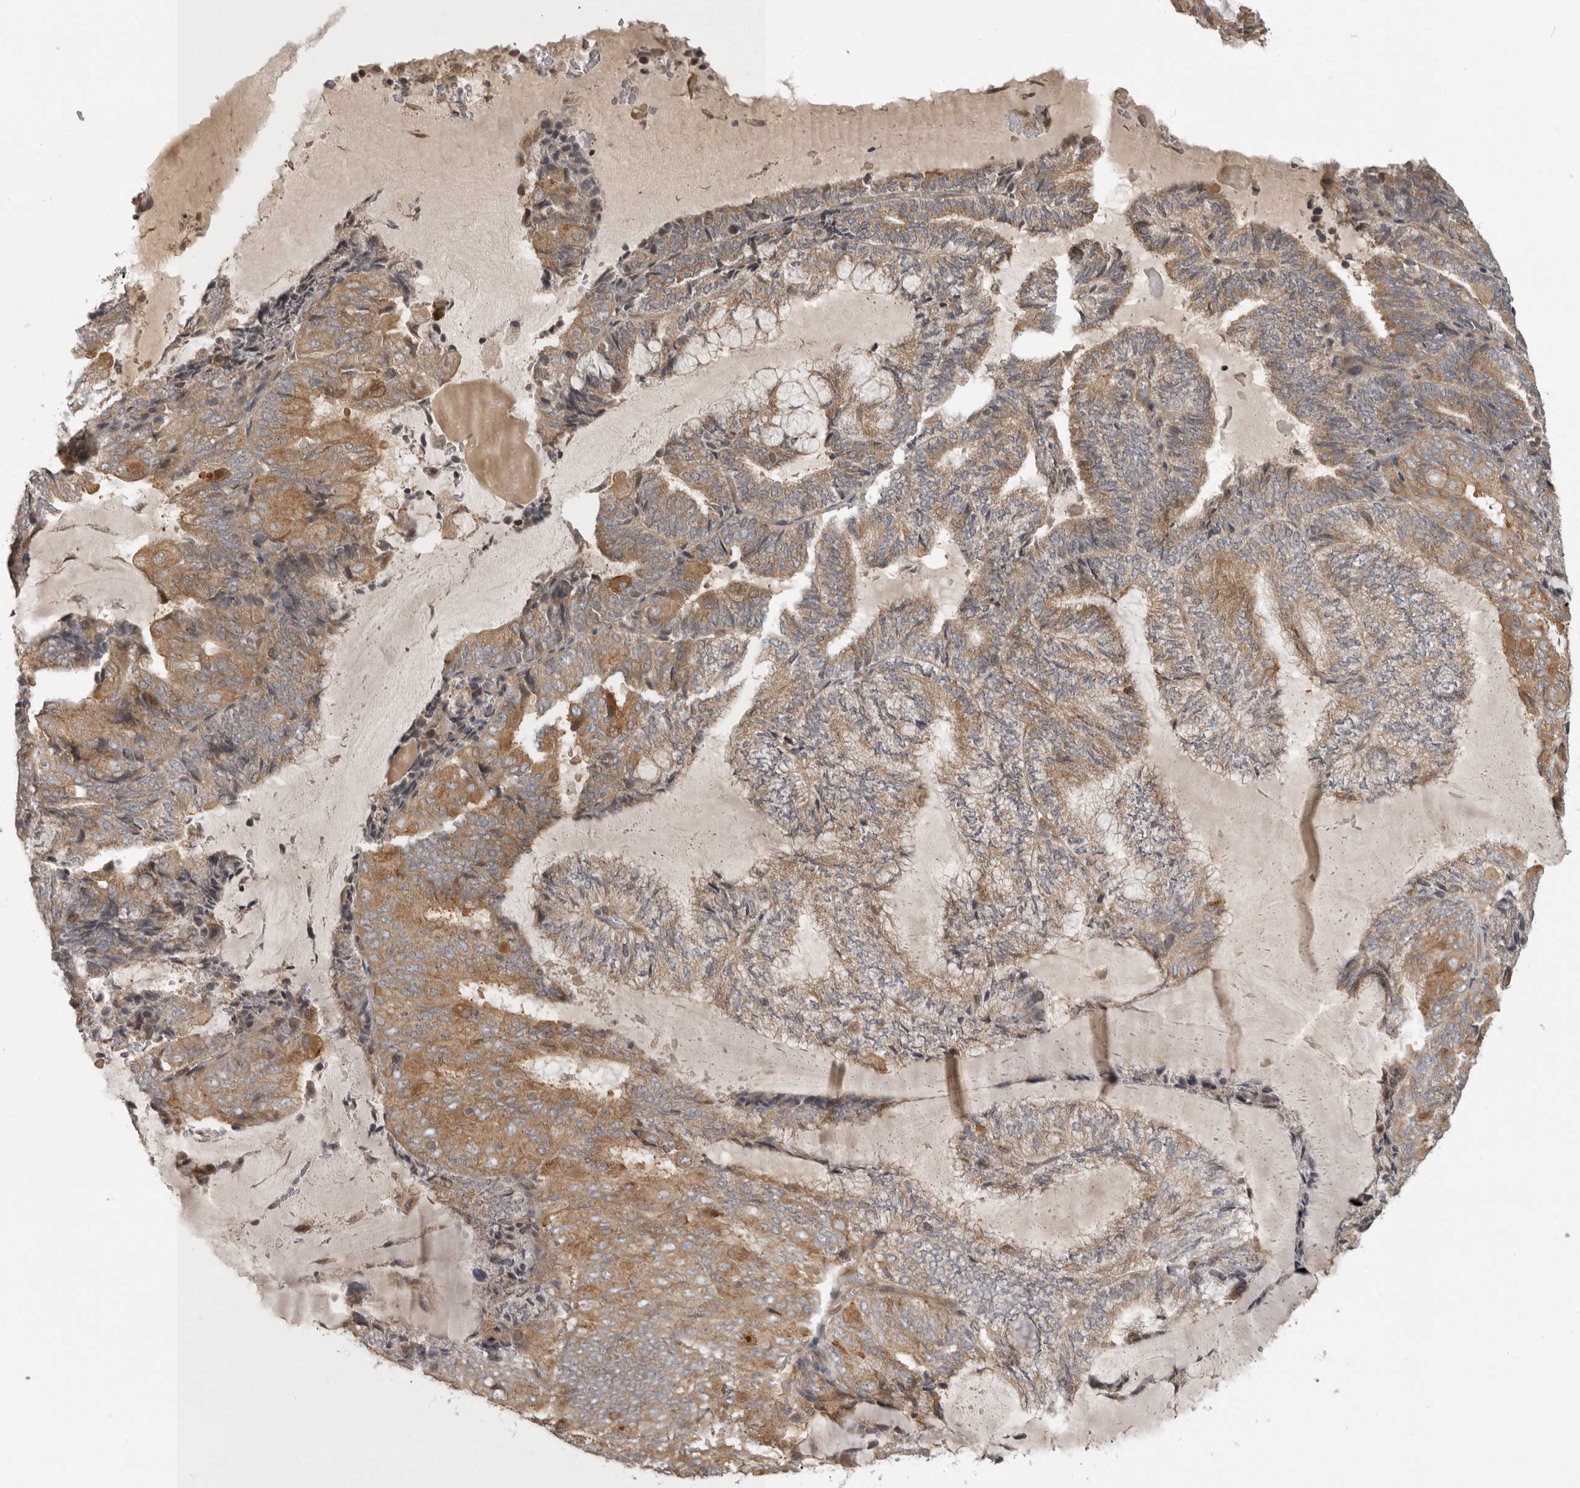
{"staining": {"intensity": "moderate", "quantity": ">75%", "location": "cytoplasmic/membranous"}, "tissue": "endometrial cancer", "cell_type": "Tumor cells", "image_type": "cancer", "snomed": [{"axis": "morphology", "description": "Adenocarcinoma, NOS"}, {"axis": "topography", "description": "Endometrium"}], "caption": "Immunohistochemical staining of endometrial cancer displays moderate cytoplasmic/membranous protein expression in approximately >75% of tumor cells. The protein is stained brown, and the nuclei are stained in blue (DAB IHC with brightfield microscopy, high magnification).", "gene": "CUEDC1", "patient": {"sex": "female", "age": 81}}